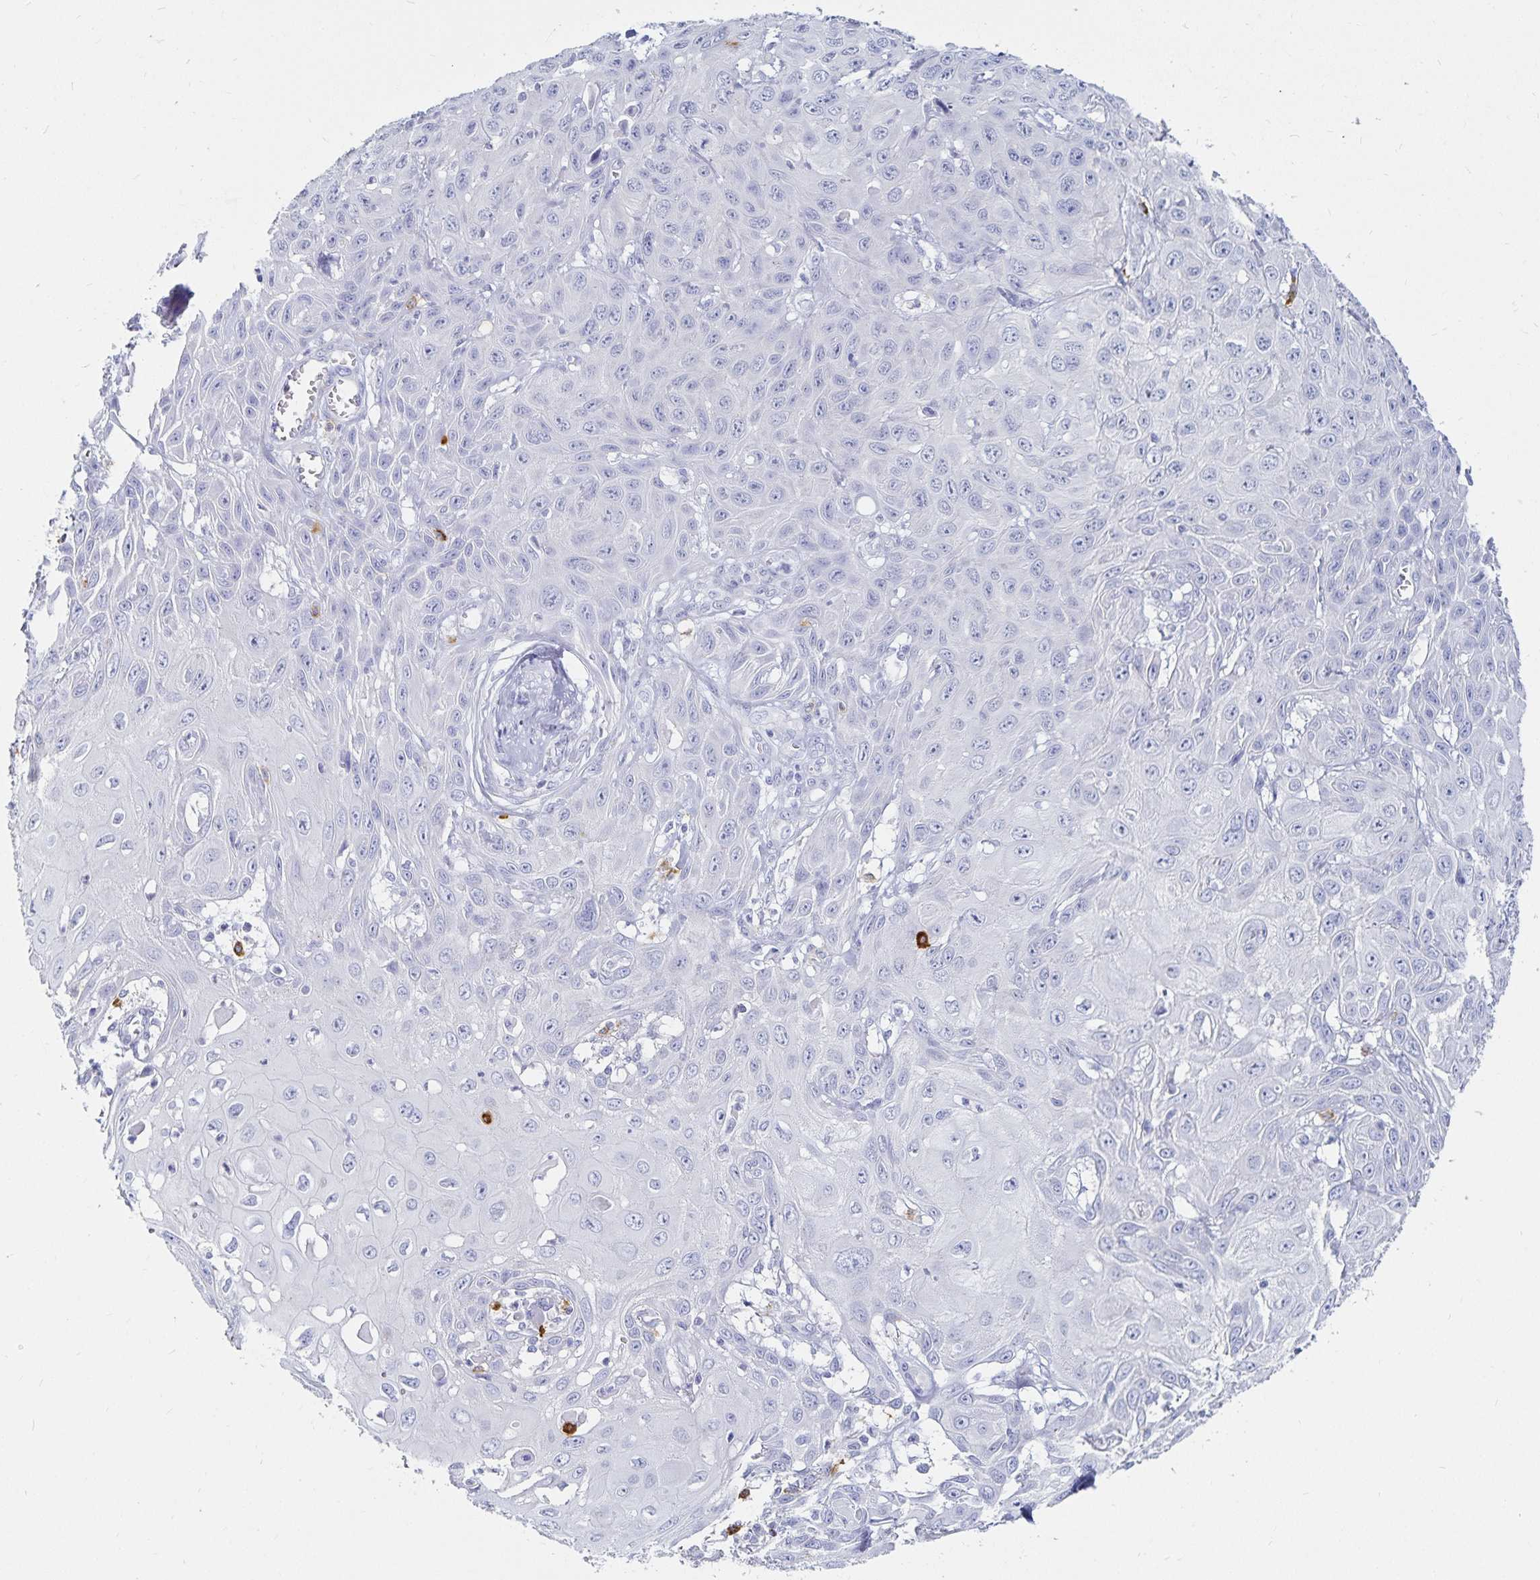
{"staining": {"intensity": "negative", "quantity": "none", "location": "none"}, "tissue": "skin cancer", "cell_type": "Tumor cells", "image_type": "cancer", "snomed": [{"axis": "morphology", "description": "Squamous cell carcinoma, NOS"}, {"axis": "topography", "description": "Skin"}, {"axis": "topography", "description": "Vulva"}], "caption": "This is a micrograph of immunohistochemistry (IHC) staining of skin cancer, which shows no positivity in tumor cells. Nuclei are stained in blue.", "gene": "TNIP1", "patient": {"sex": "female", "age": 71}}